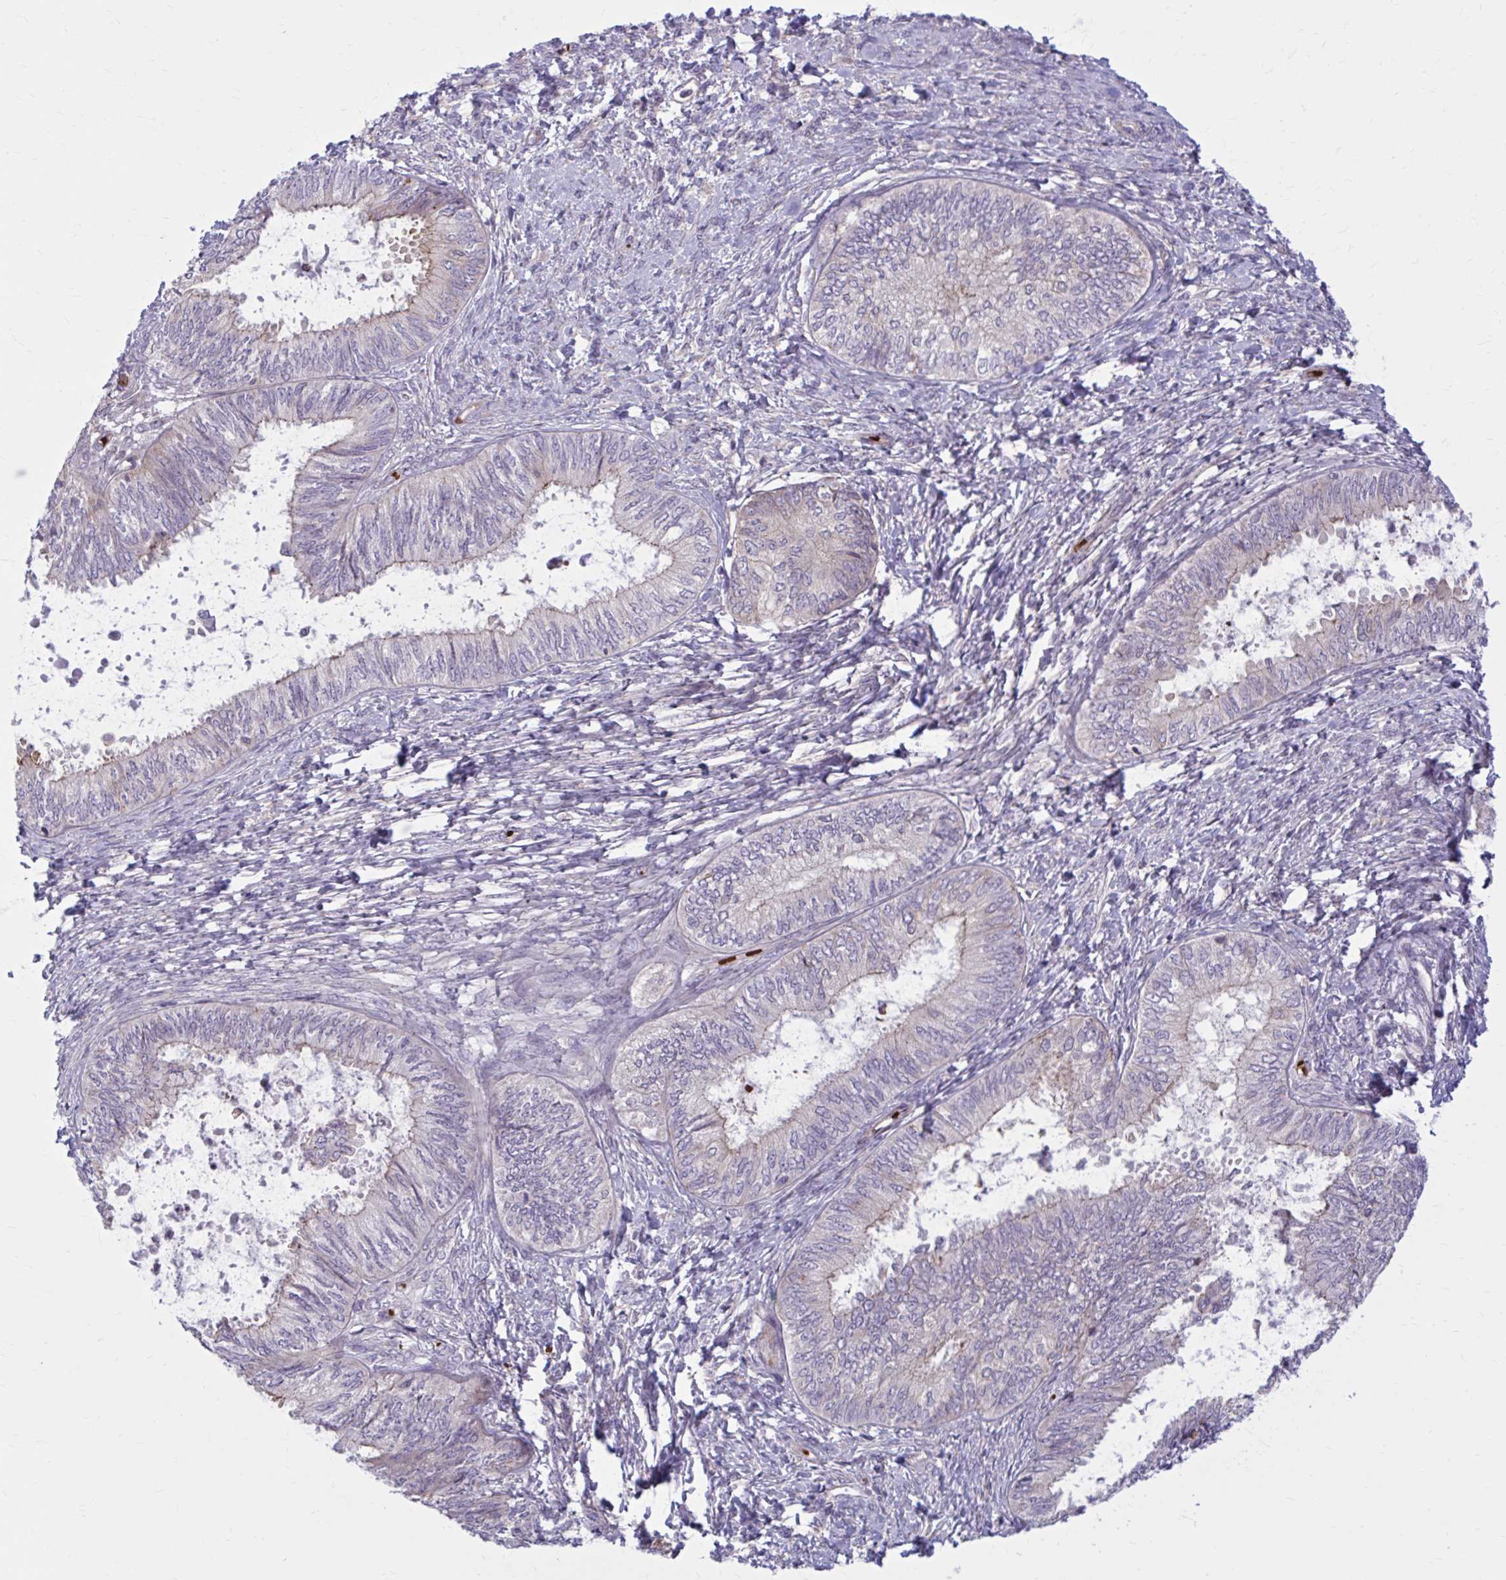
{"staining": {"intensity": "weak", "quantity": "<25%", "location": "cytoplasmic/membranous"}, "tissue": "ovarian cancer", "cell_type": "Tumor cells", "image_type": "cancer", "snomed": [{"axis": "morphology", "description": "Carcinoma, endometroid"}, {"axis": "topography", "description": "Ovary"}], "caption": "A histopathology image of endometroid carcinoma (ovarian) stained for a protein shows no brown staining in tumor cells. (Brightfield microscopy of DAB (3,3'-diaminobenzidine) immunohistochemistry (IHC) at high magnification).", "gene": "SNF8", "patient": {"sex": "female", "age": 70}}